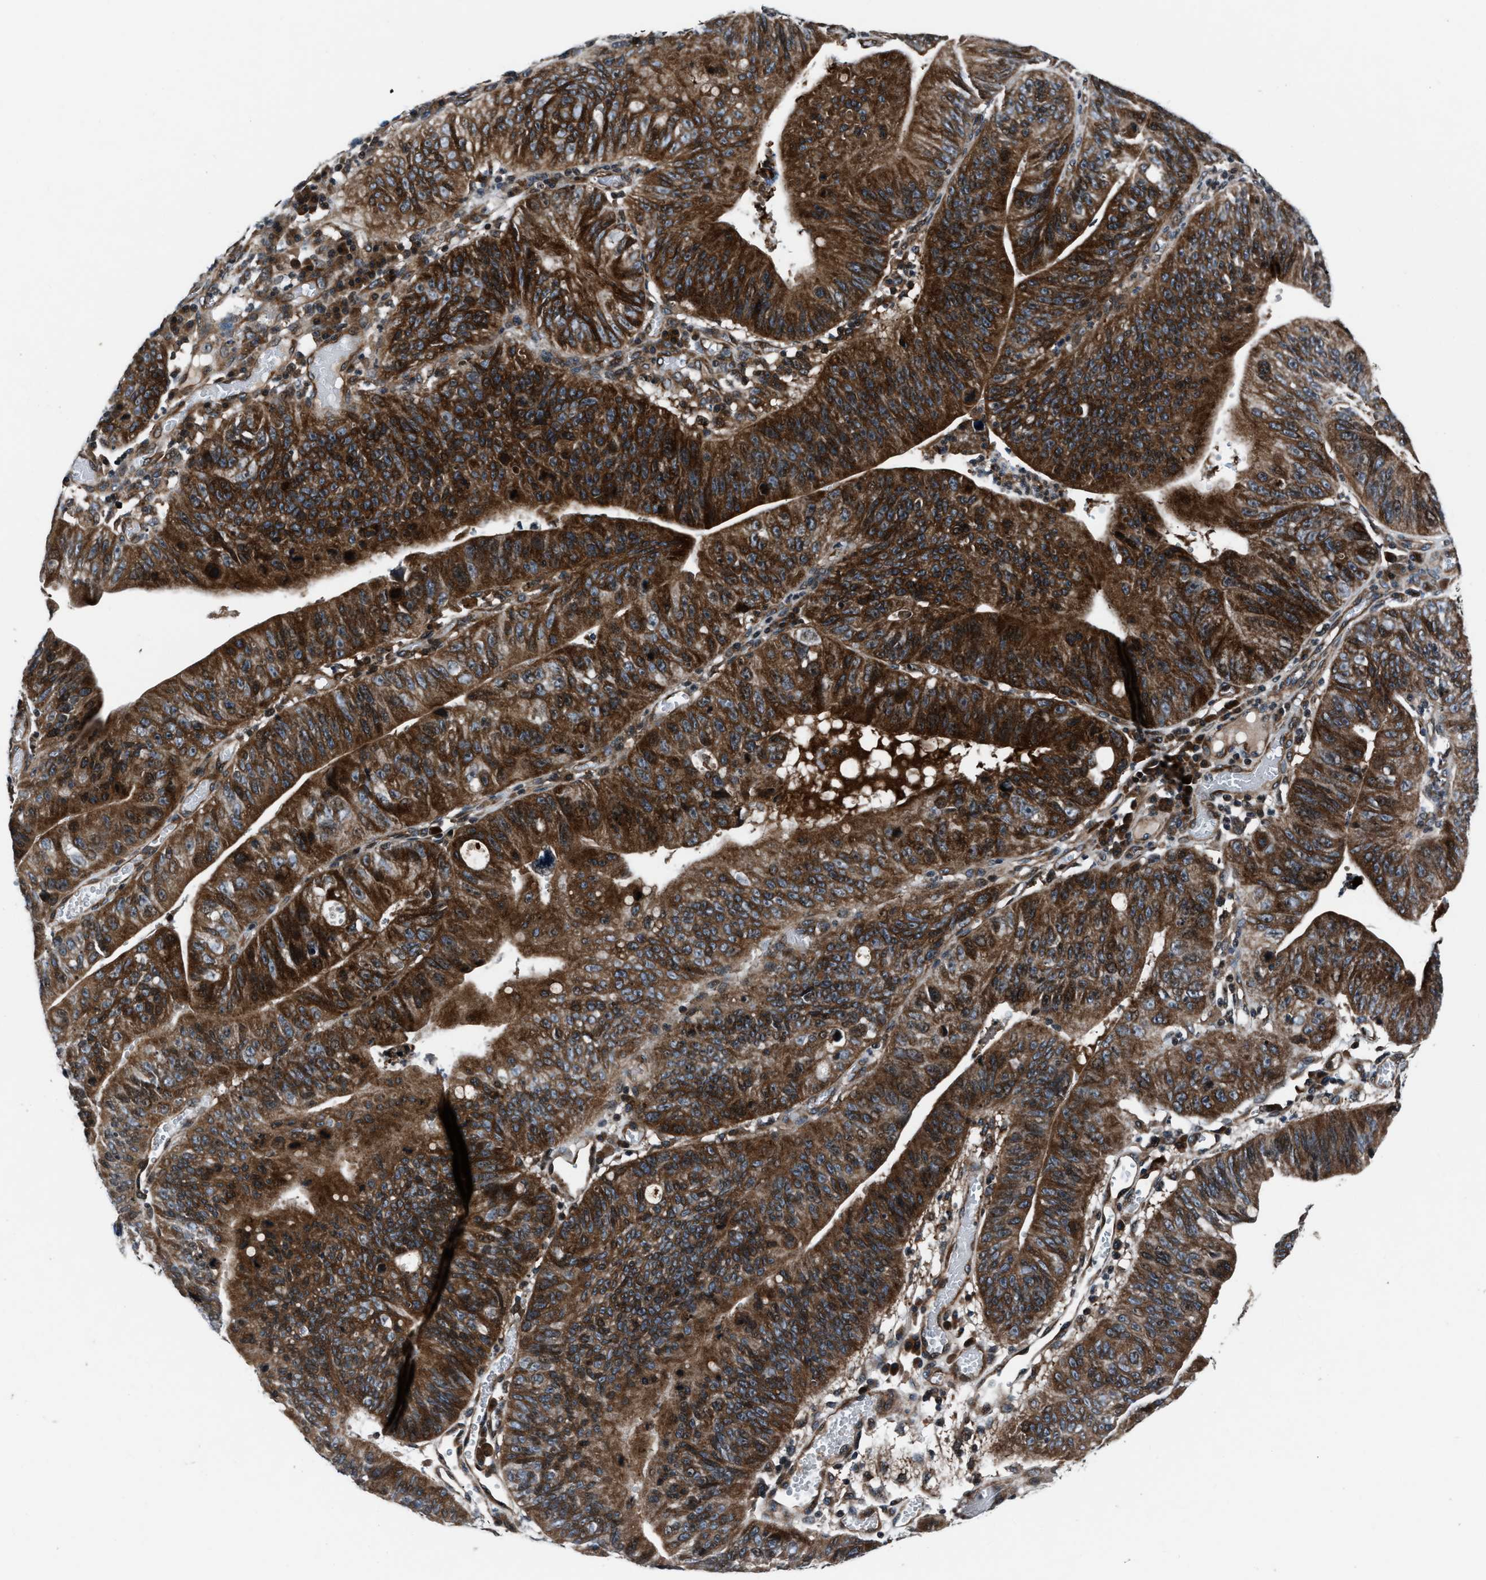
{"staining": {"intensity": "strong", "quantity": ">75%", "location": "cytoplasmic/membranous"}, "tissue": "stomach cancer", "cell_type": "Tumor cells", "image_type": "cancer", "snomed": [{"axis": "morphology", "description": "Adenocarcinoma, NOS"}, {"axis": "topography", "description": "Stomach"}], "caption": "A brown stain labels strong cytoplasmic/membranous positivity of a protein in adenocarcinoma (stomach) tumor cells.", "gene": "DYNC2I1", "patient": {"sex": "male", "age": 59}}